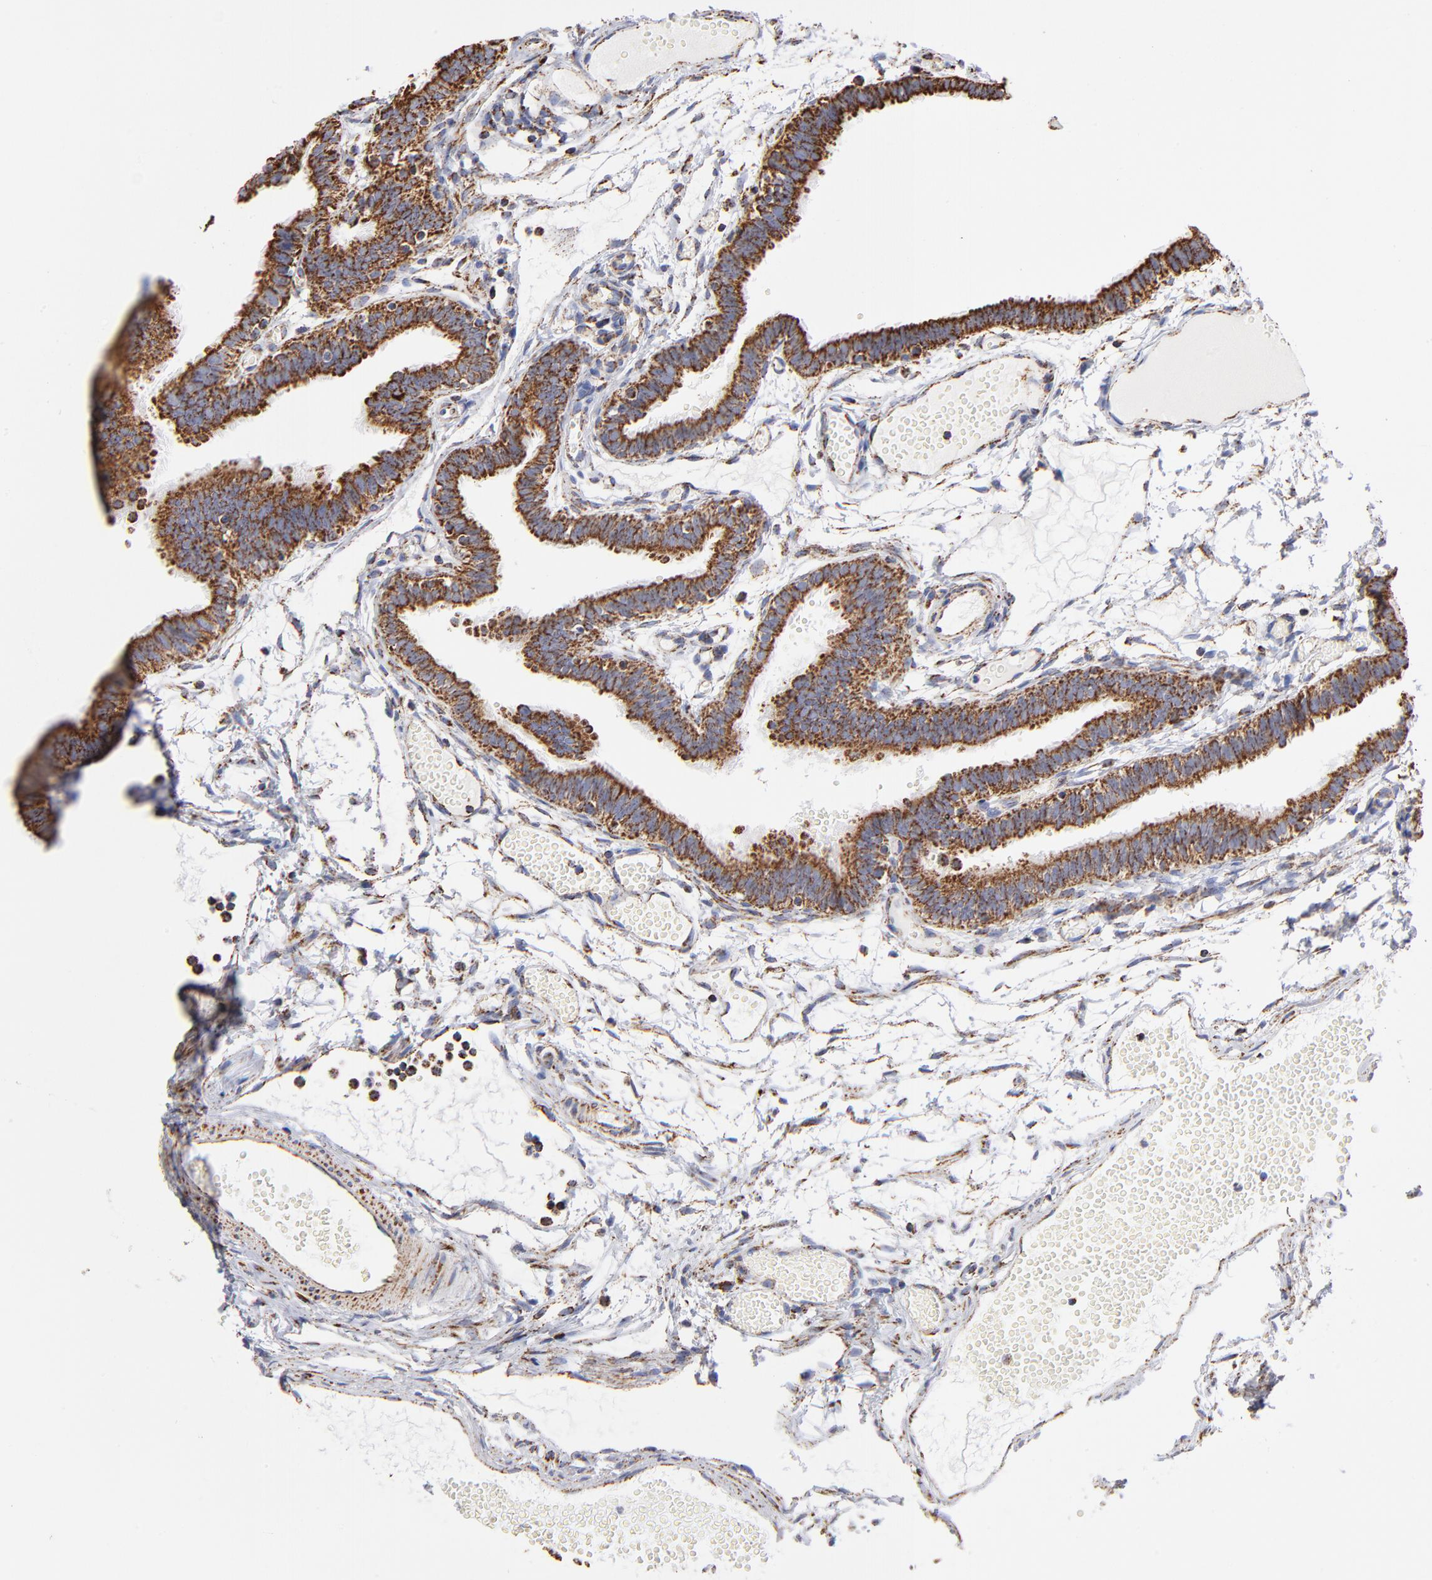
{"staining": {"intensity": "strong", "quantity": ">75%", "location": "cytoplasmic/membranous"}, "tissue": "fallopian tube", "cell_type": "Glandular cells", "image_type": "normal", "snomed": [{"axis": "morphology", "description": "Normal tissue, NOS"}, {"axis": "topography", "description": "Fallopian tube"}], "caption": "Immunohistochemistry (IHC) (DAB (3,3'-diaminobenzidine)) staining of benign human fallopian tube shows strong cytoplasmic/membranous protein expression in about >75% of glandular cells. Immunohistochemistry stains the protein in brown and the nuclei are stained blue.", "gene": "PHB1", "patient": {"sex": "female", "age": 29}}